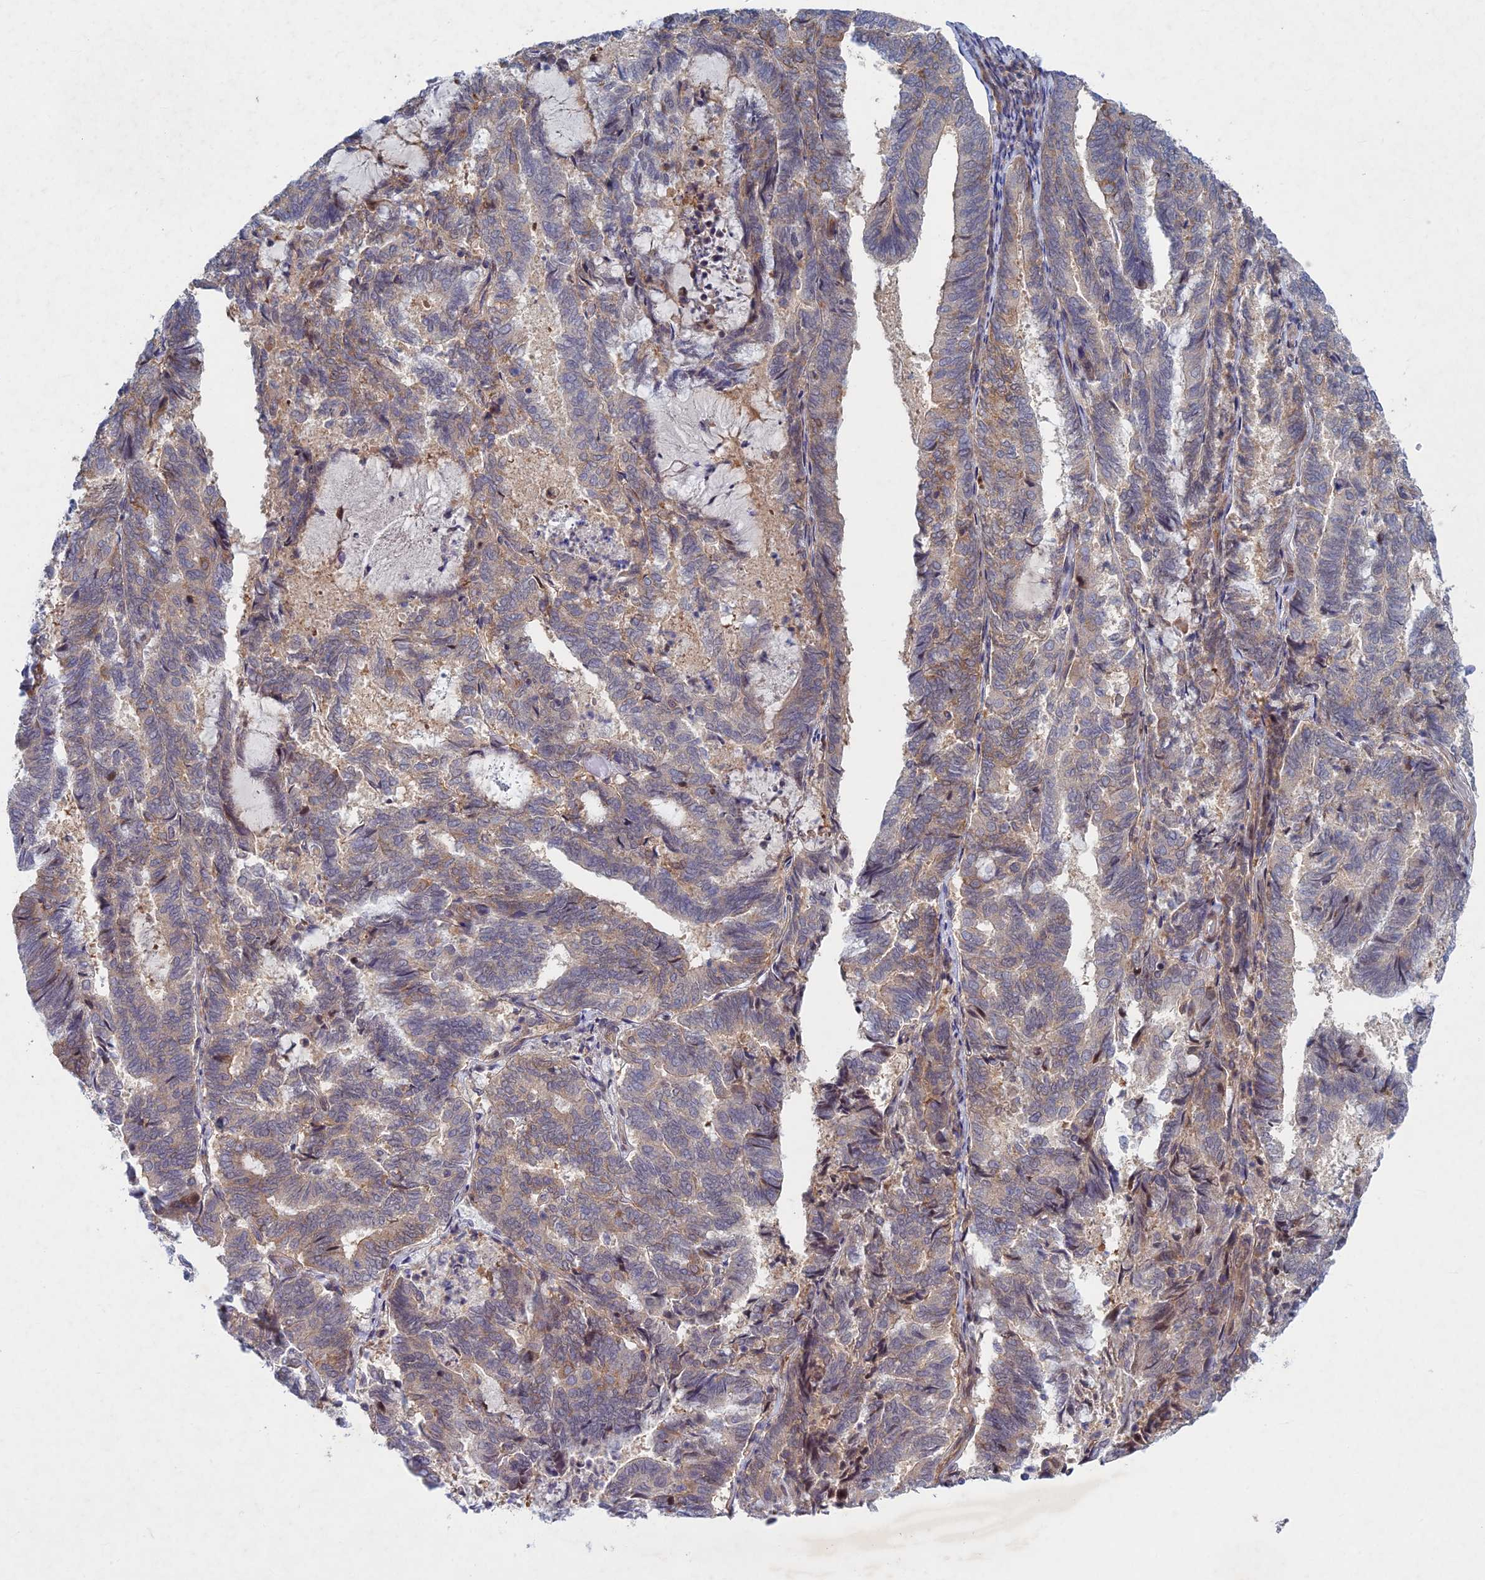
{"staining": {"intensity": "weak", "quantity": "25%-75%", "location": "cytoplasmic/membranous"}, "tissue": "endometrial cancer", "cell_type": "Tumor cells", "image_type": "cancer", "snomed": [{"axis": "morphology", "description": "Adenocarcinoma, NOS"}, {"axis": "topography", "description": "Endometrium"}], "caption": "Weak cytoplasmic/membranous protein positivity is identified in approximately 25%-75% of tumor cells in endometrial cancer (adenocarcinoma). (IHC, brightfield microscopy, high magnification).", "gene": "PTHLH", "patient": {"sex": "female", "age": 80}}